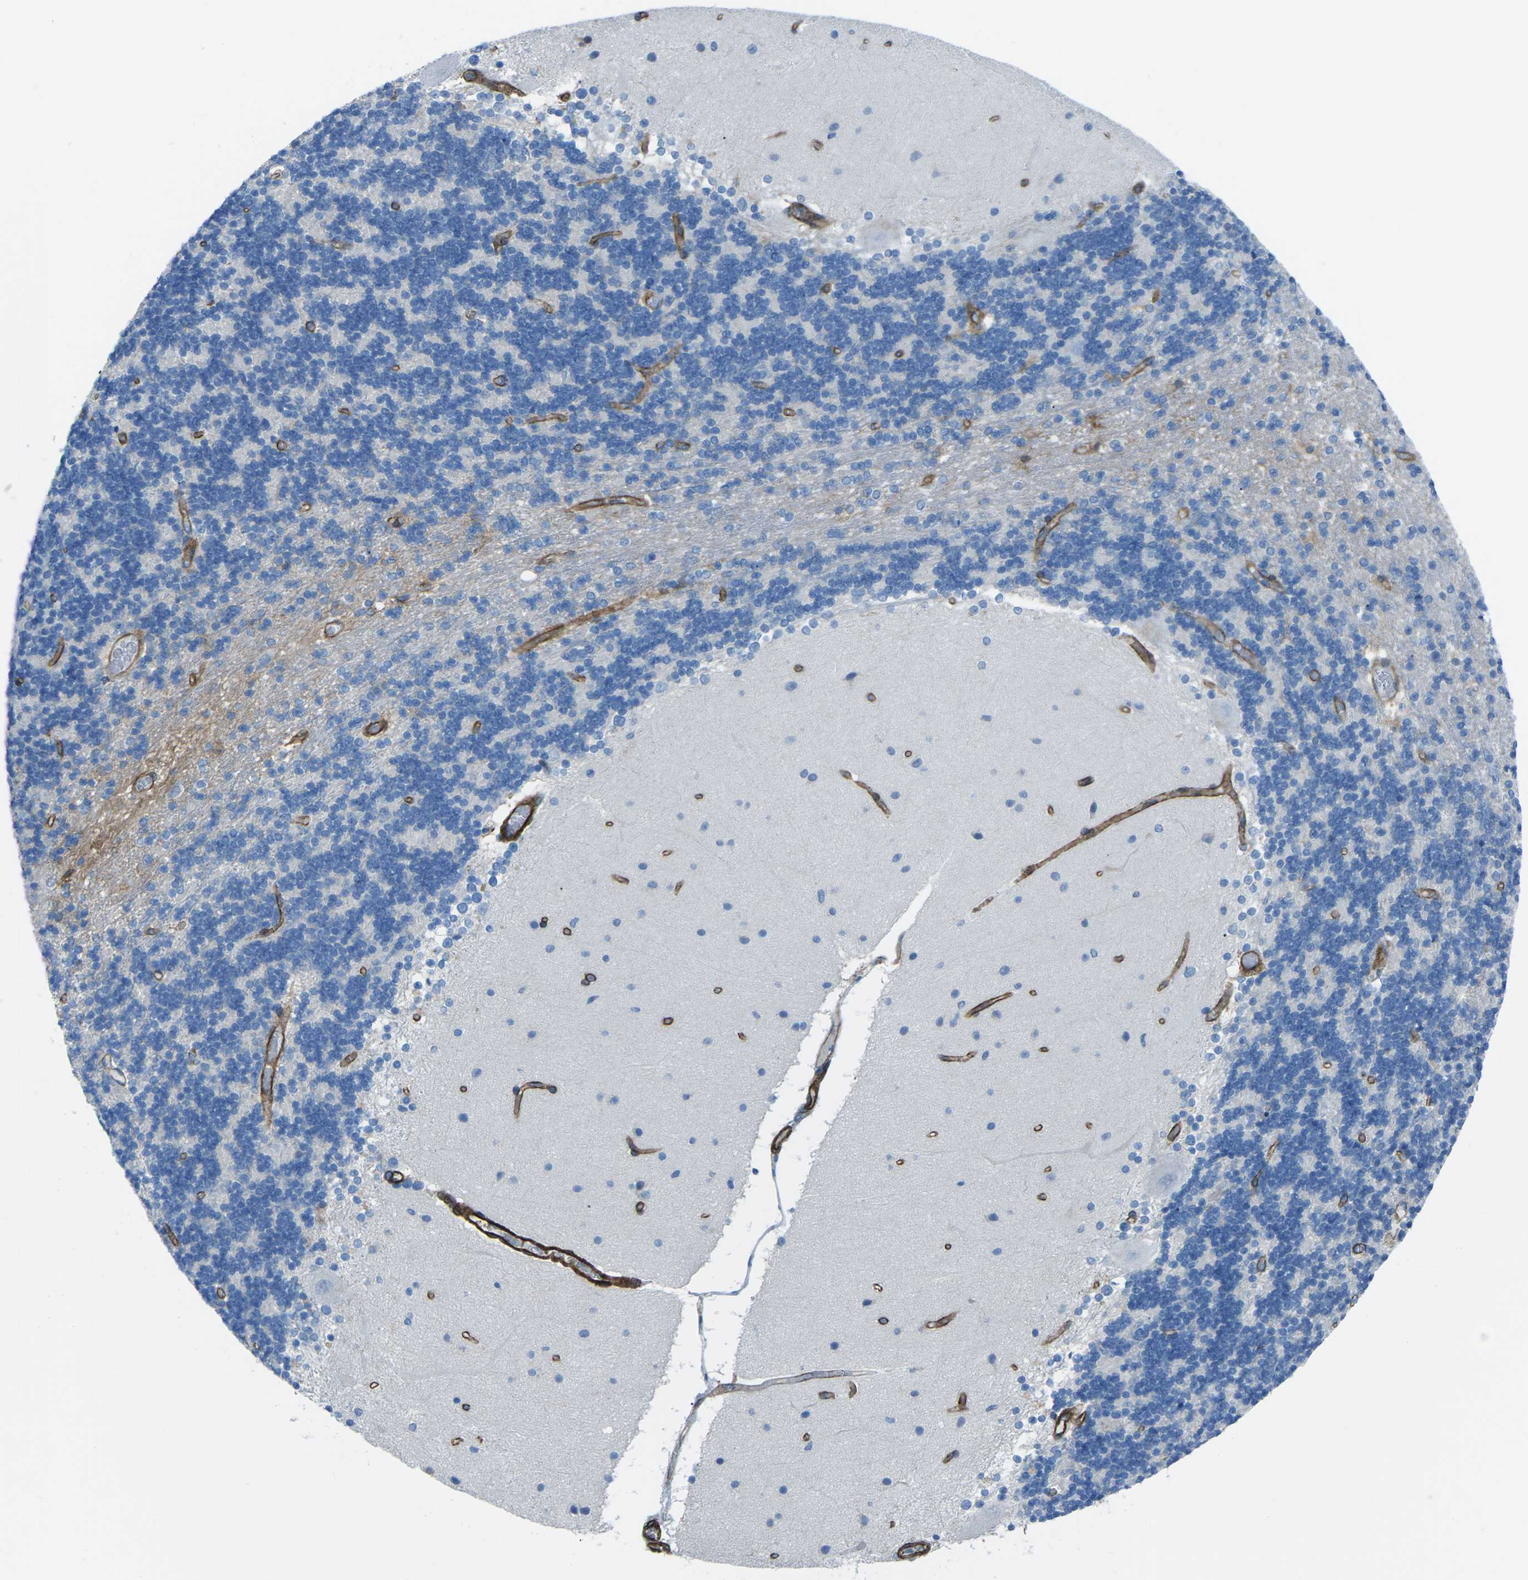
{"staining": {"intensity": "negative", "quantity": "none", "location": "none"}, "tissue": "cerebellum", "cell_type": "Cells in granular layer", "image_type": "normal", "snomed": [{"axis": "morphology", "description": "Normal tissue, NOS"}, {"axis": "topography", "description": "Cerebellum"}], "caption": "Human cerebellum stained for a protein using IHC shows no positivity in cells in granular layer.", "gene": "UTRN", "patient": {"sex": "female", "age": 54}}